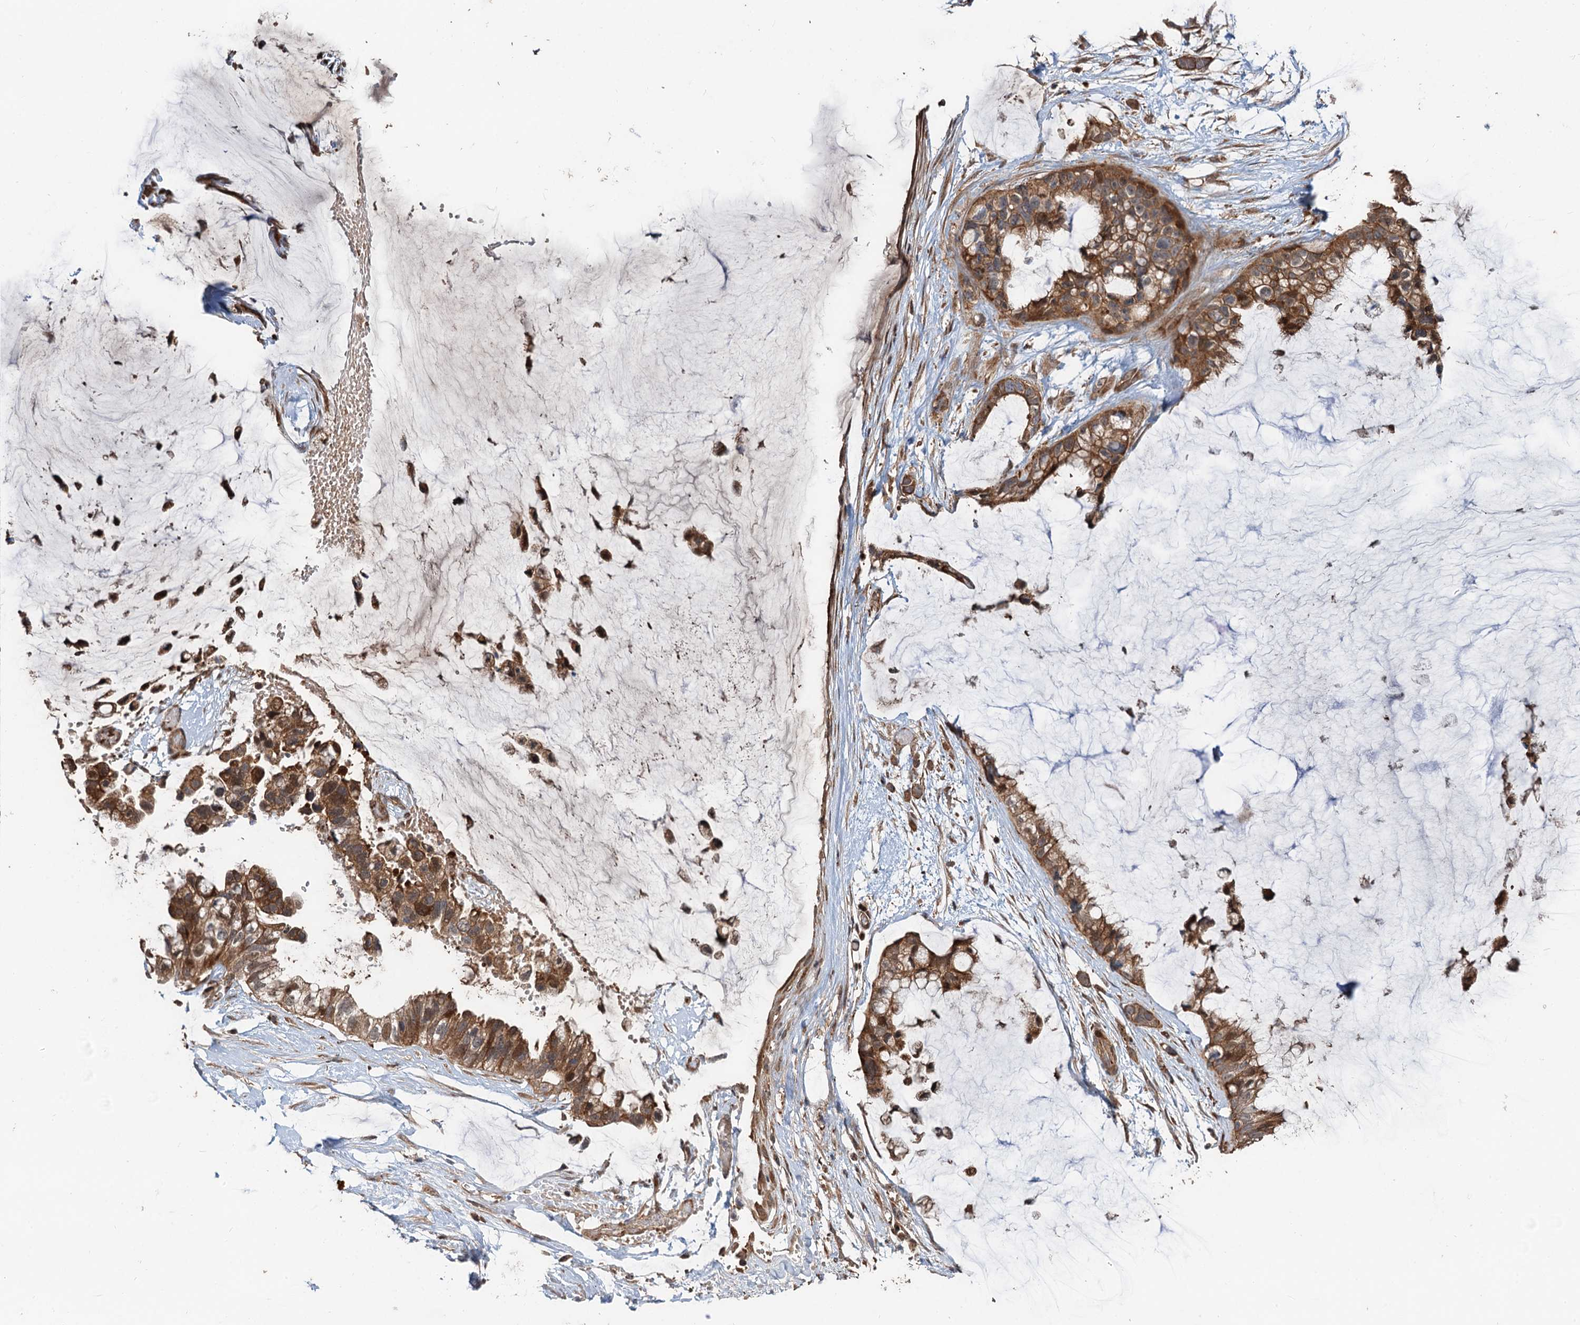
{"staining": {"intensity": "moderate", "quantity": ">75%", "location": "cytoplasmic/membranous"}, "tissue": "ovarian cancer", "cell_type": "Tumor cells", "image_type": "cancer", "snomed": [{"axis": "morphology", "description": "Cystadenocarcinoma, mucinous, NOS"}, {"axis": "topography", "description": "Ovary"}], "caption": "Protein analysis of ovarian cancer (mucinous cystadenocarcinoma) tissue demonstrates moderate cytoplasmic/membranous staining in approximately >75% of tumor cells.", "gene": "DEXI", "patient": {"sex": "female", "age": 39}}